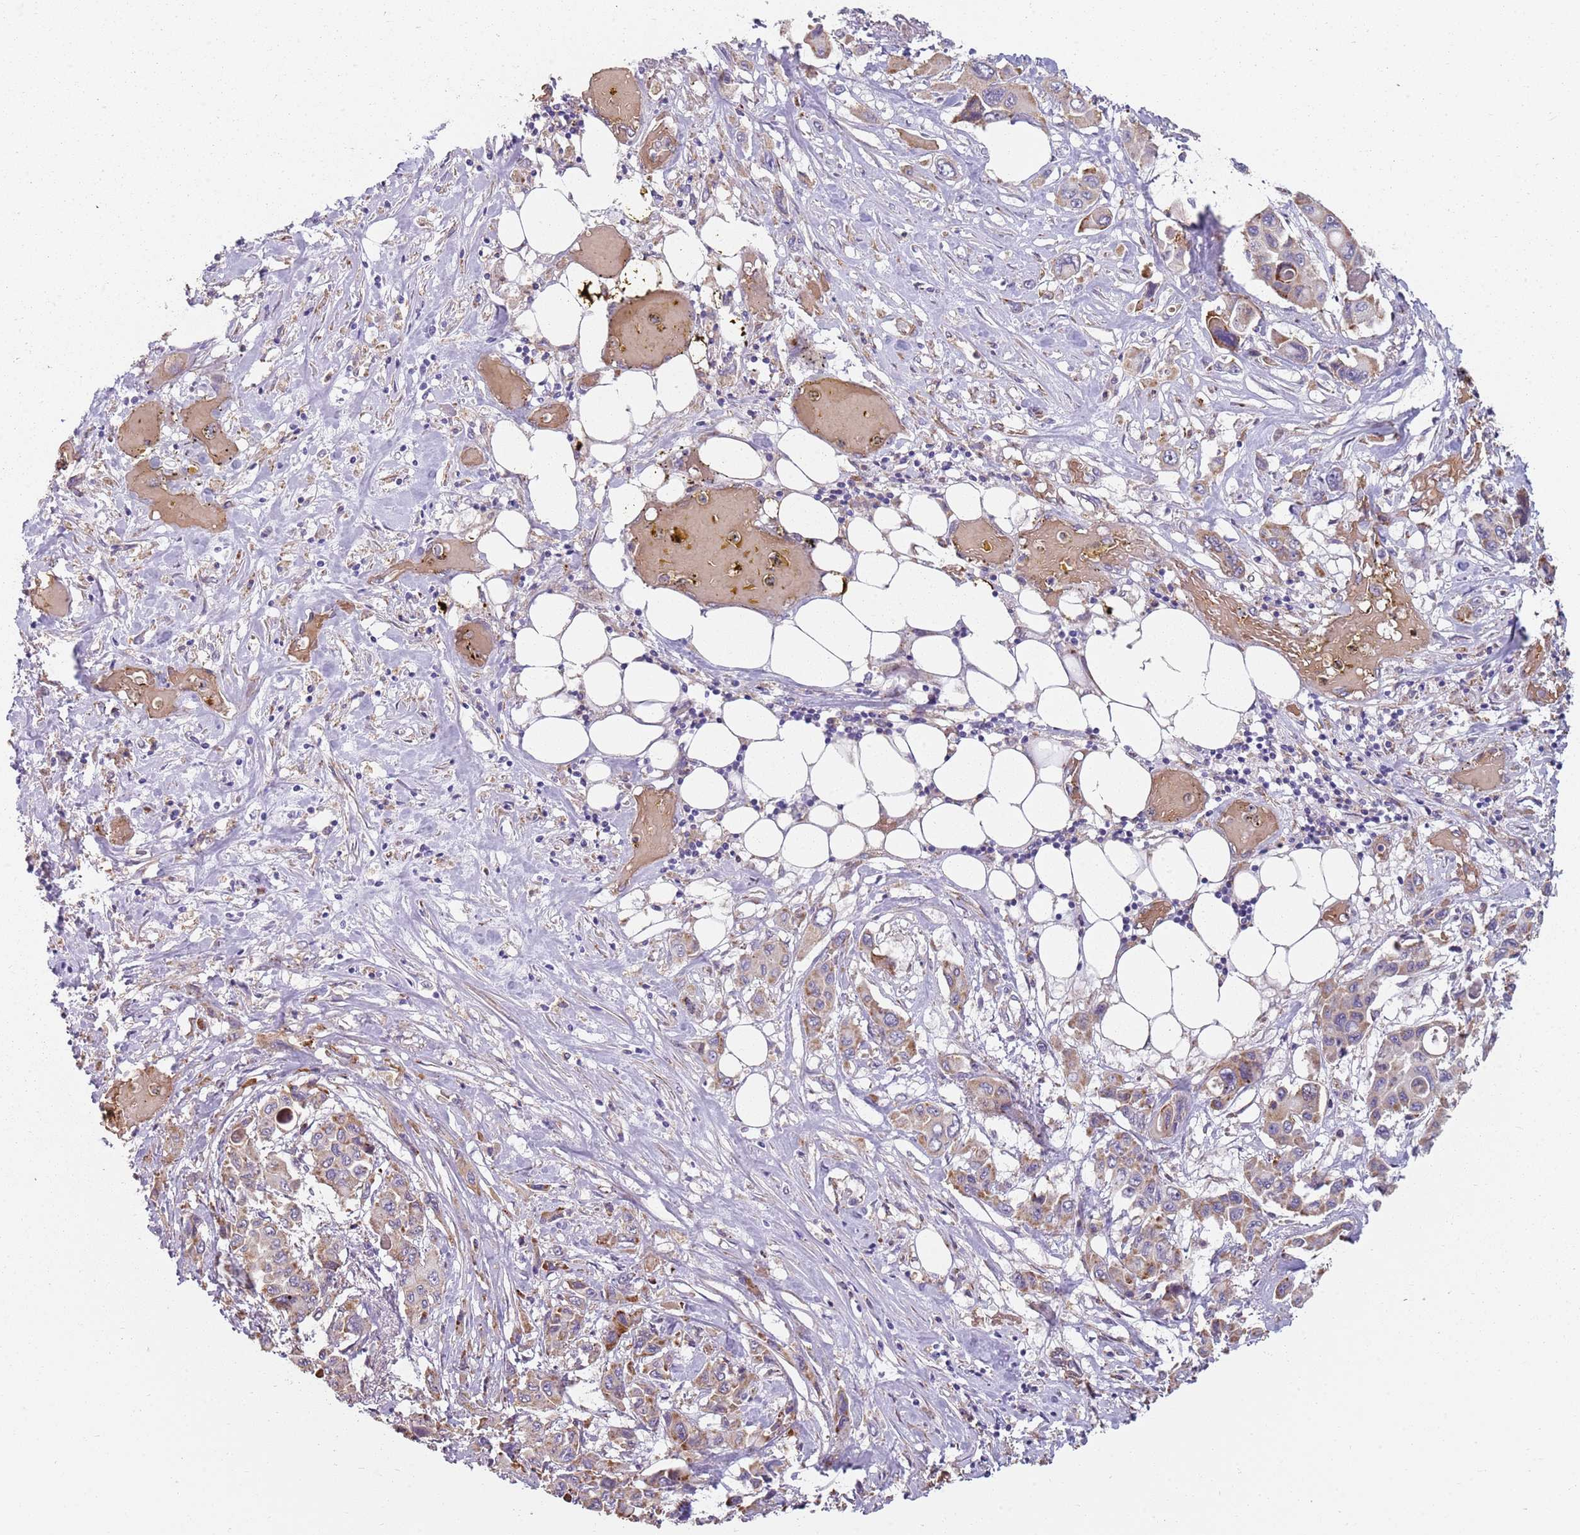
{"staining": {"intensity": "weak", "quantity": "25%-75%", "location": "cytoplasmic/membranous"}, "tissue": "pancreatic cancer", "cell_type": "Tumor cells", "image_type": "cancer", "snomed": [{"axis": "morphology", "description": "Adenocarcinoma, NOS"}, {"axis": "topography", "description": "Pancreas"}], "caption": "Adenocarcinoma (pancreatic) tissue displays weak cytoplasmic/membranous staining in about 25%-75% of tumor cells Immunohistochemistry stains the protein in brown and the nuclei are stained blue.", "gene": "SPATA2", "patient": {"sex": "male", "age": 92}}